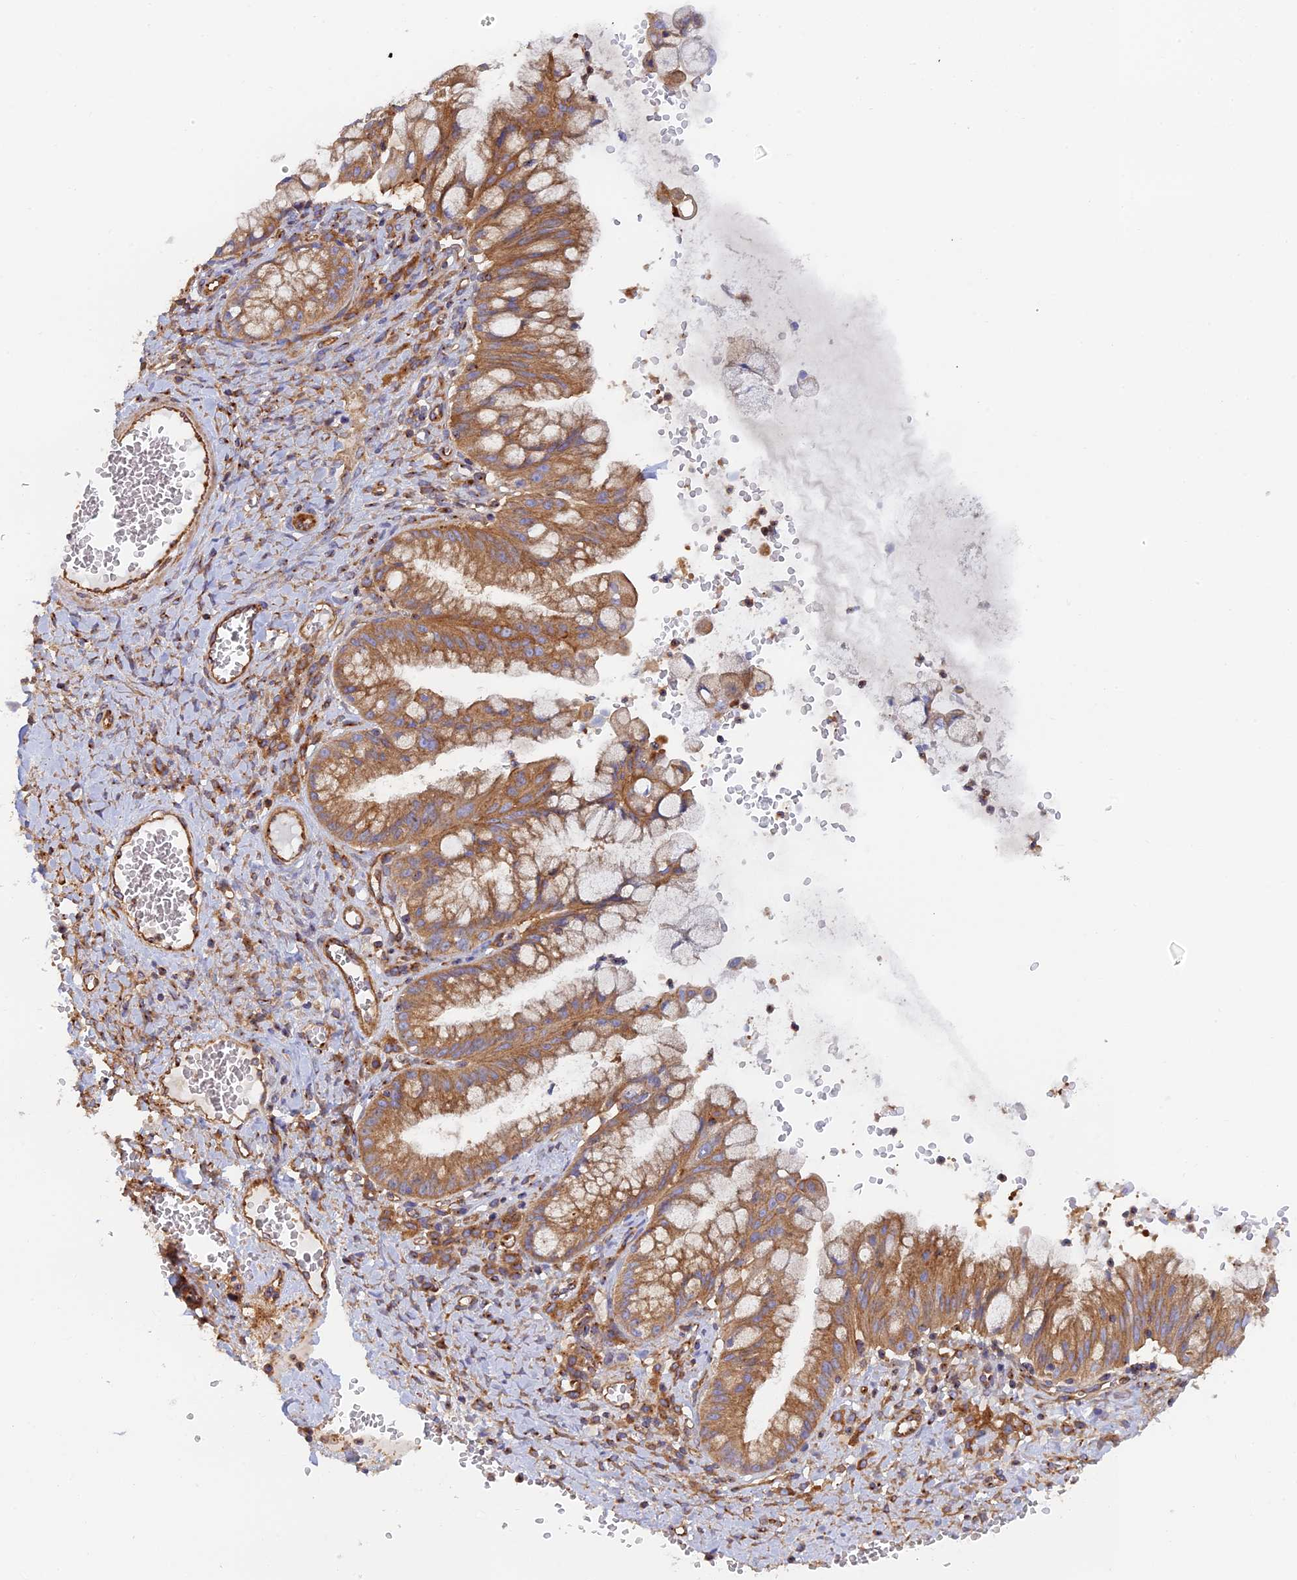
{"staining": {"intensity": "moderate", "quantity": ">75%", "location": "cytoplasmic/membranous"}, "tissue": "ovarian cancer", "cell_type": "Tumor cells", "image_type": "cancer", "snomed": [{"axis": "morphology", "description": "Cystadenocarcinoma, mucinous, NOS"}, {"axis": "topography", "description": "Ovary"}], "caption": "This image demonstrates immunohistochemistry staining of ovarian cancer, with medium moderate cytoplasmic/membranous positivity in about >75% of tumor cells.", "gene": "DCTN2", "patient": {"sex": "female", "age": 70}}